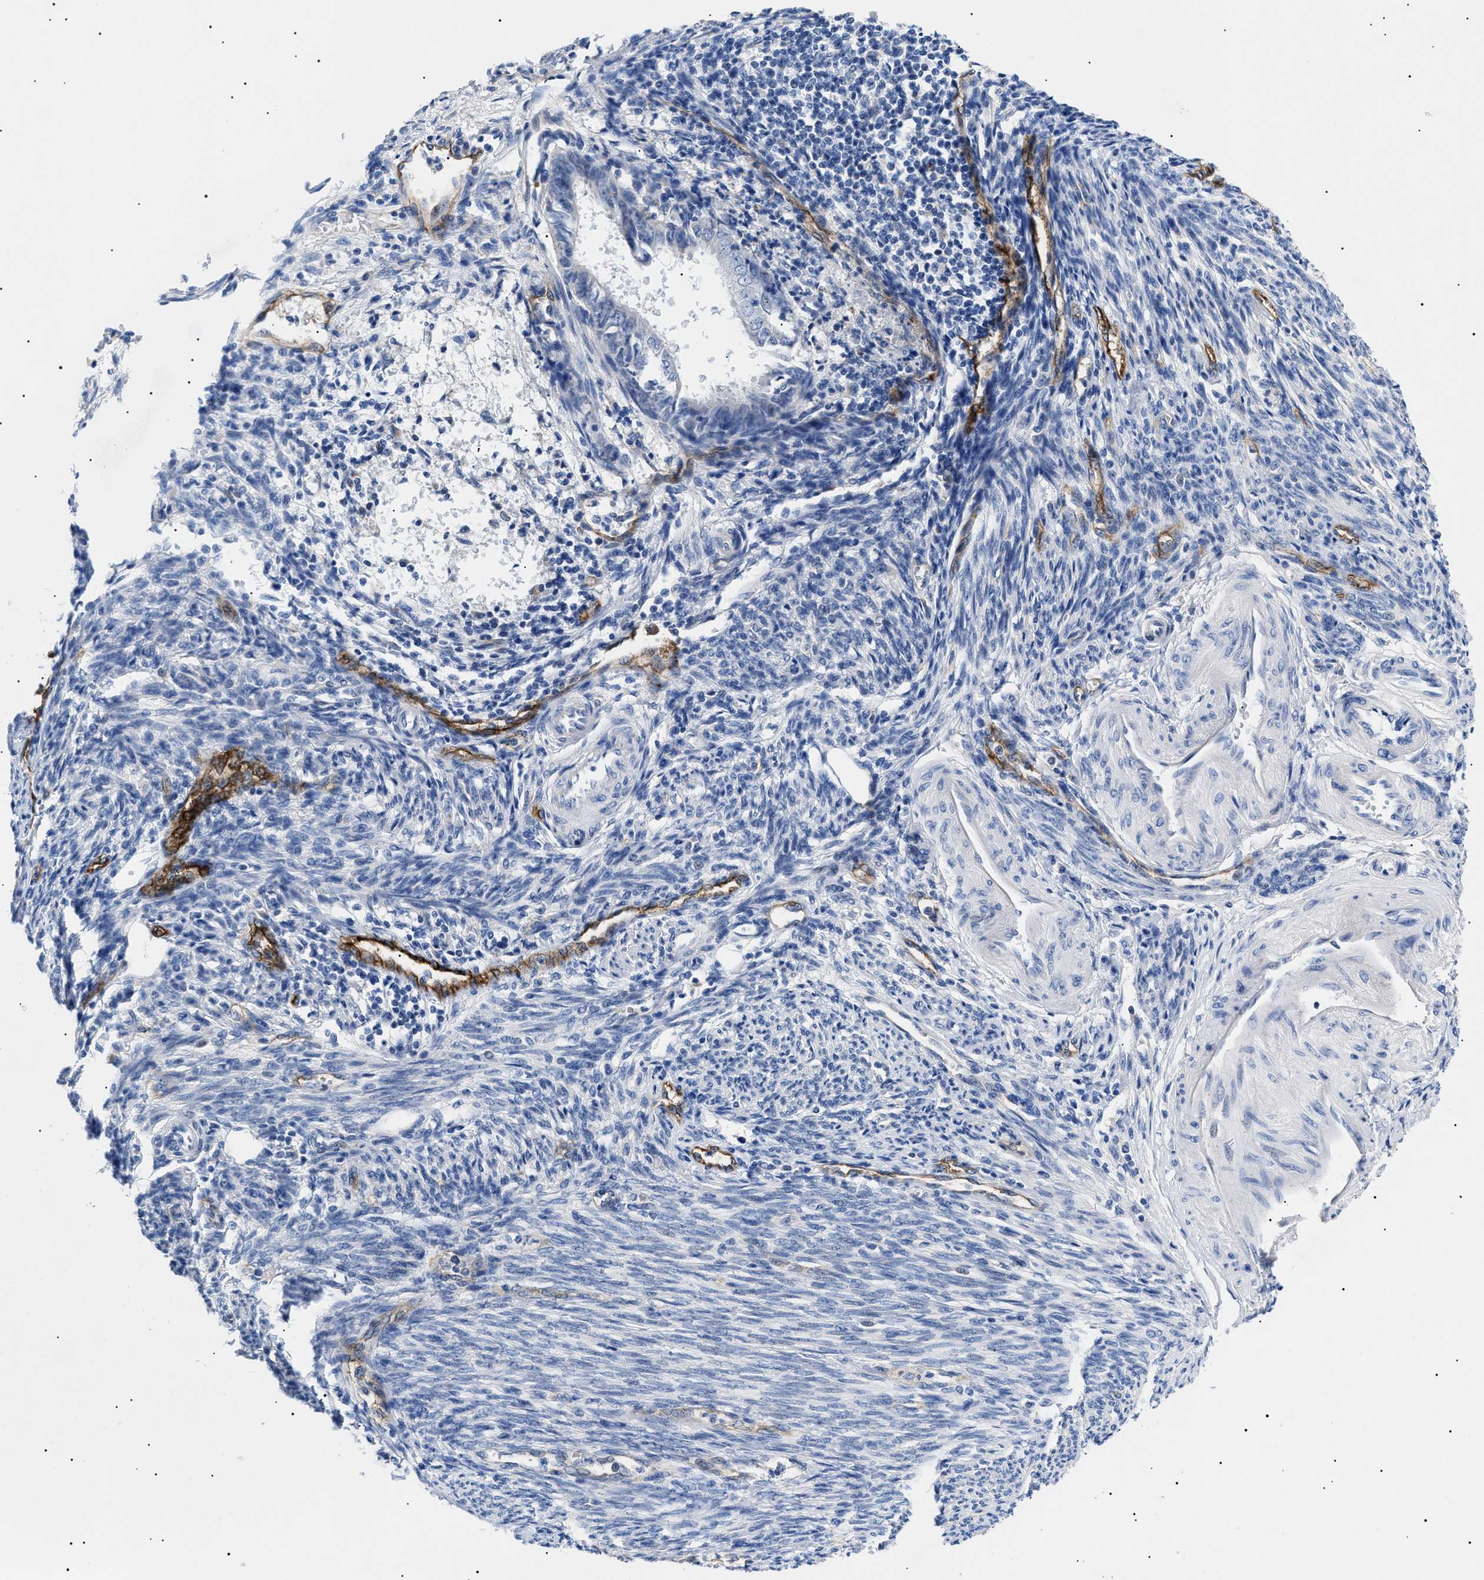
{"staining": {"intensity": "negative", "quantity": "none", "location": "none"}, "tissue": "endometrial cancer", "cell_type": "Tumor cells", "image_type": "cancer", "snomed": [{"axis": "morphology", "description": "Adenocarcinoma, NOS"}, {"axis": "topography", "description": "Endometrium"}], "caption": "Immunohistochemistry (IHC) photomicrograph of neoplastic tissue: human endometrial cancer stained with DAB displays no significant protein expression in tumor cells. (Stains: DAB (3,3'-diaminobenzidine) immunohistochemistry (IHC) with hematoxylin counter stain, Microscopy: brightfield microscopy at high magnification).", "gene": "ACKR1", "patient": {"sex": "female", "age": 58}}